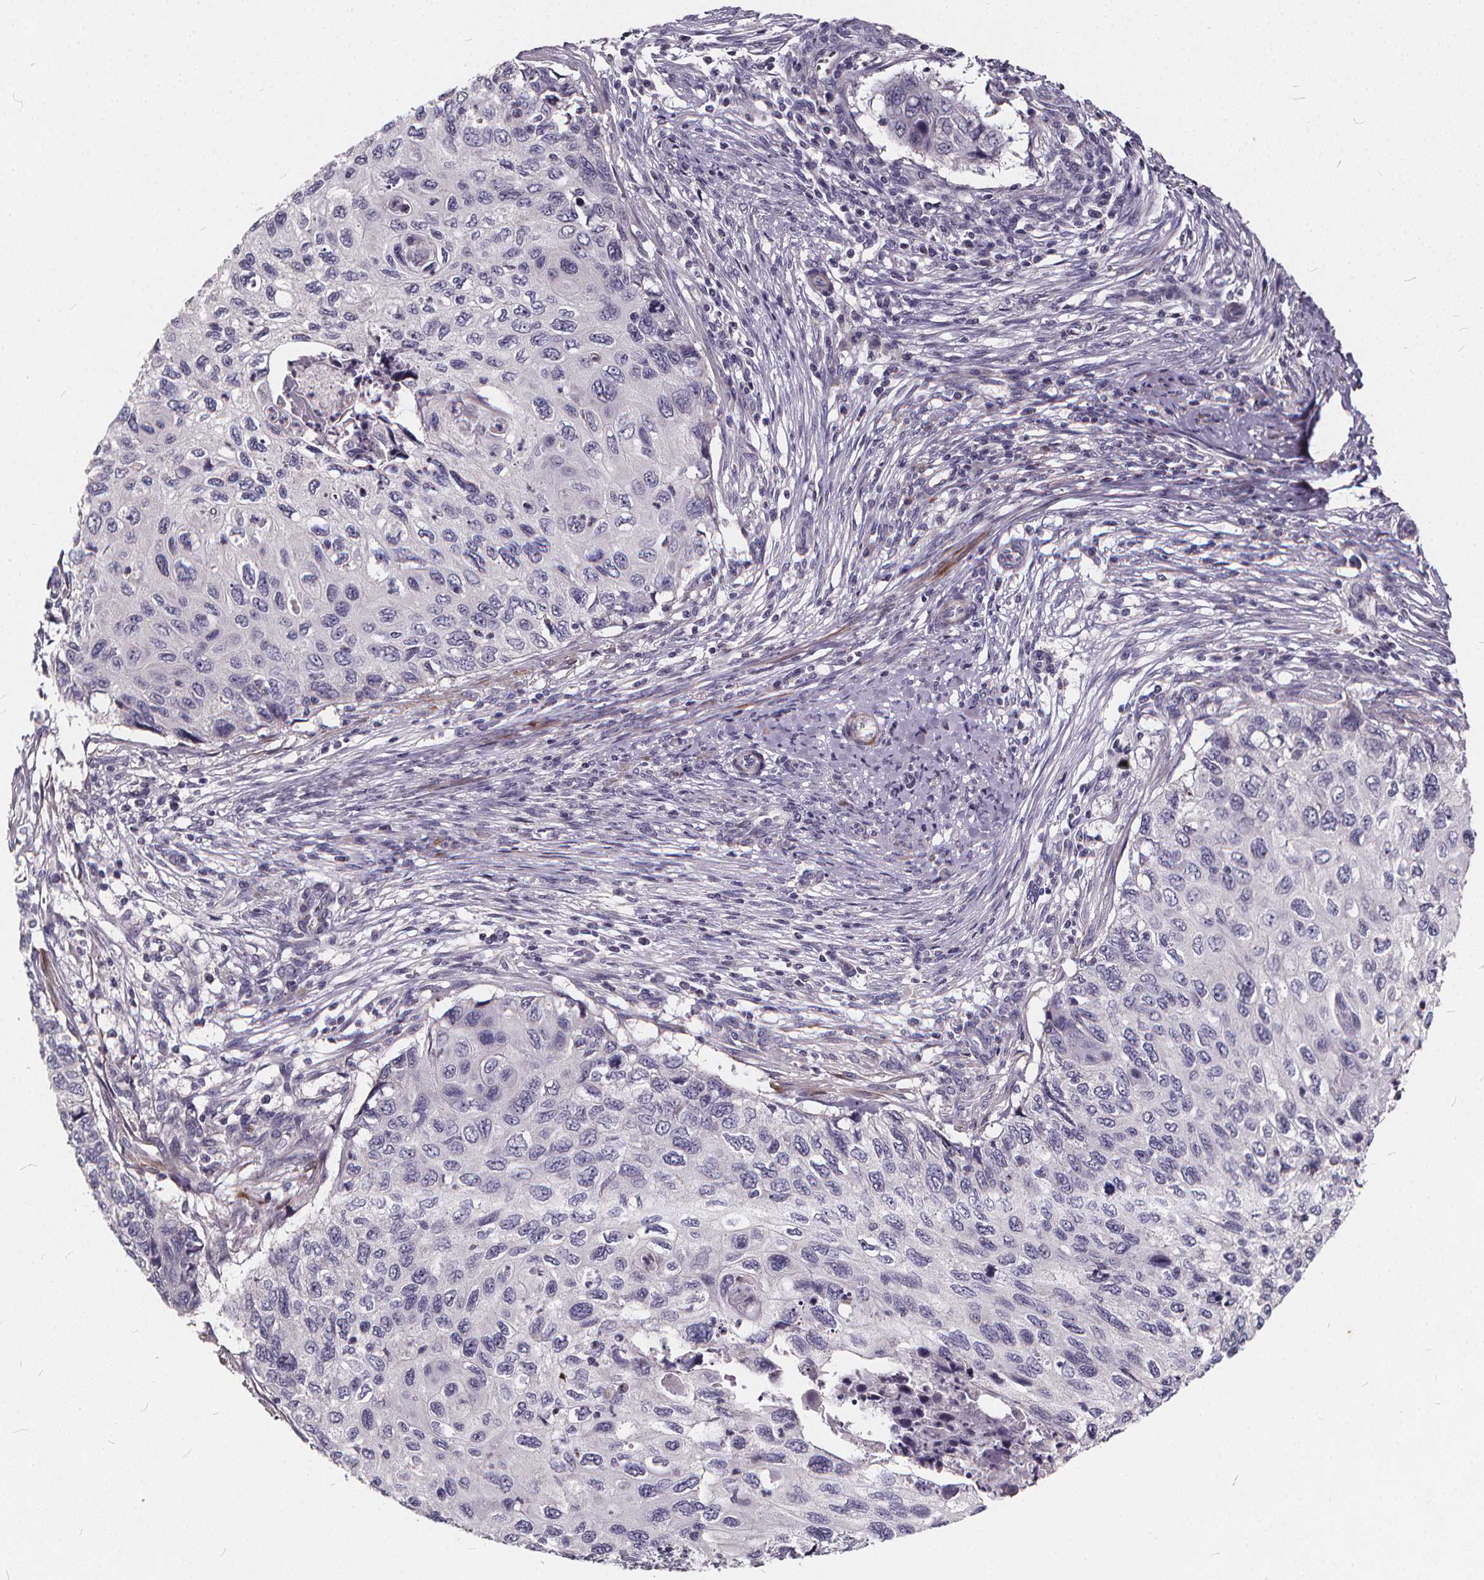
{"staining": {"intensity": "negative", "quantity": "none", "location": "none"}, "tissue": "cervical cancer", "cell_type": "Tumor cells", "image_type": "cancer", "snomed": [{"axis": "morphology", "description": "Squamous cell carcinoma, NOS"}, {"axis": "topography", "description": "Cervix"}], "caption": "Immunohistochemical staining of cervical cancer (squamous cell carcinoma) exhibits no significant positivity in tumor cells.", "gene": "TSPAN14", "patient": {"sex": "female", "age": 70}}